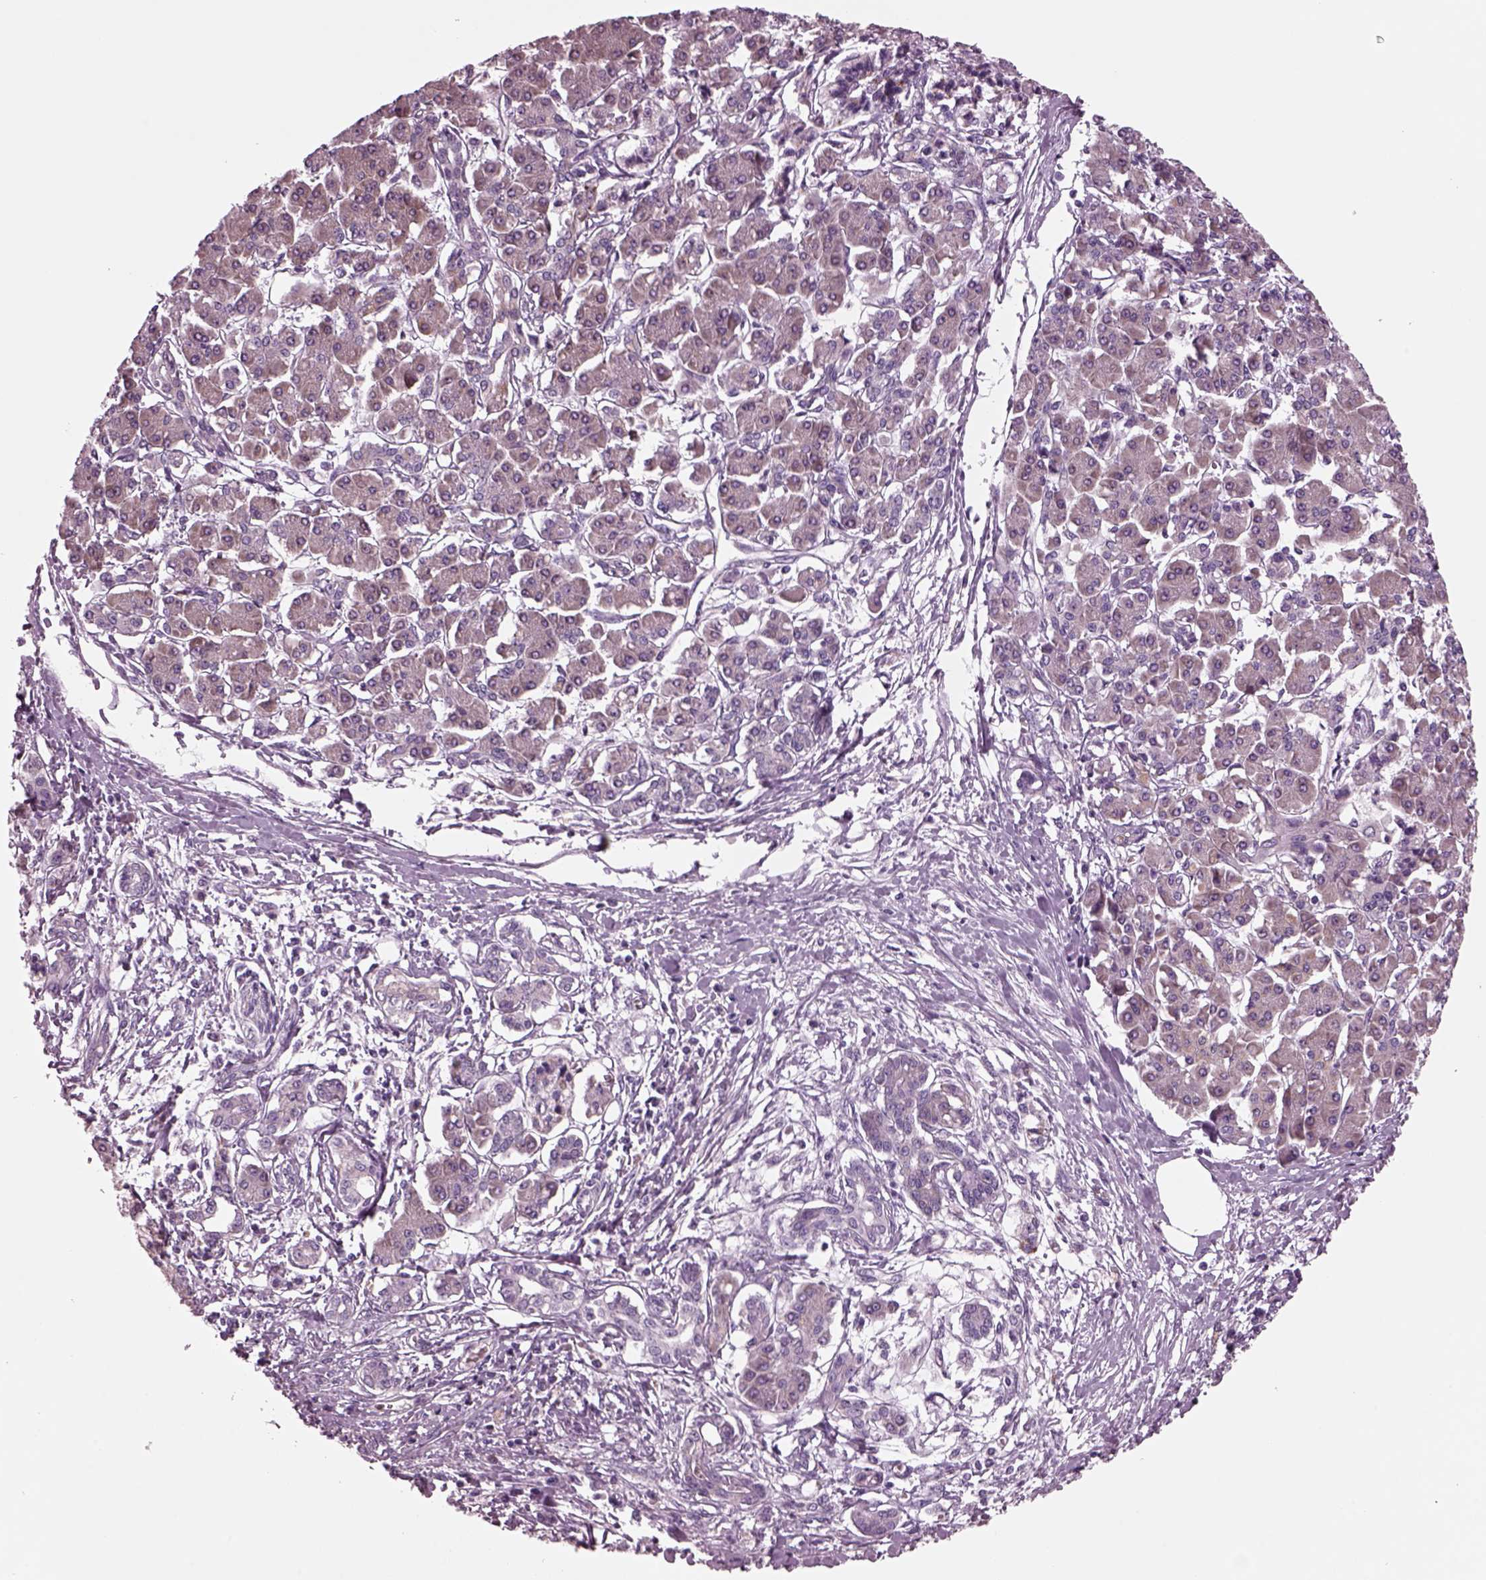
{"staining": {"intensity": "weak", "quantity": ">75%", "location": "cytoplasmic/membranous"}, "tissue": "pancreatic cancer", "cell_type": "Tumor cells", "image_type": "cancer", "snomed": [{"axis": "morphology", "description": "Adenocarcinoma, NOS"}, {"axis": "topography", "description": "Pancreas"}], "caption": "Protein analysis of pancreatic cancer tissue displays weak cytoplasmic/membranous positivity in about >75% of tumor cells.", "gene": "AP4M1", "patient": {"sex": "female", "age": 68}}